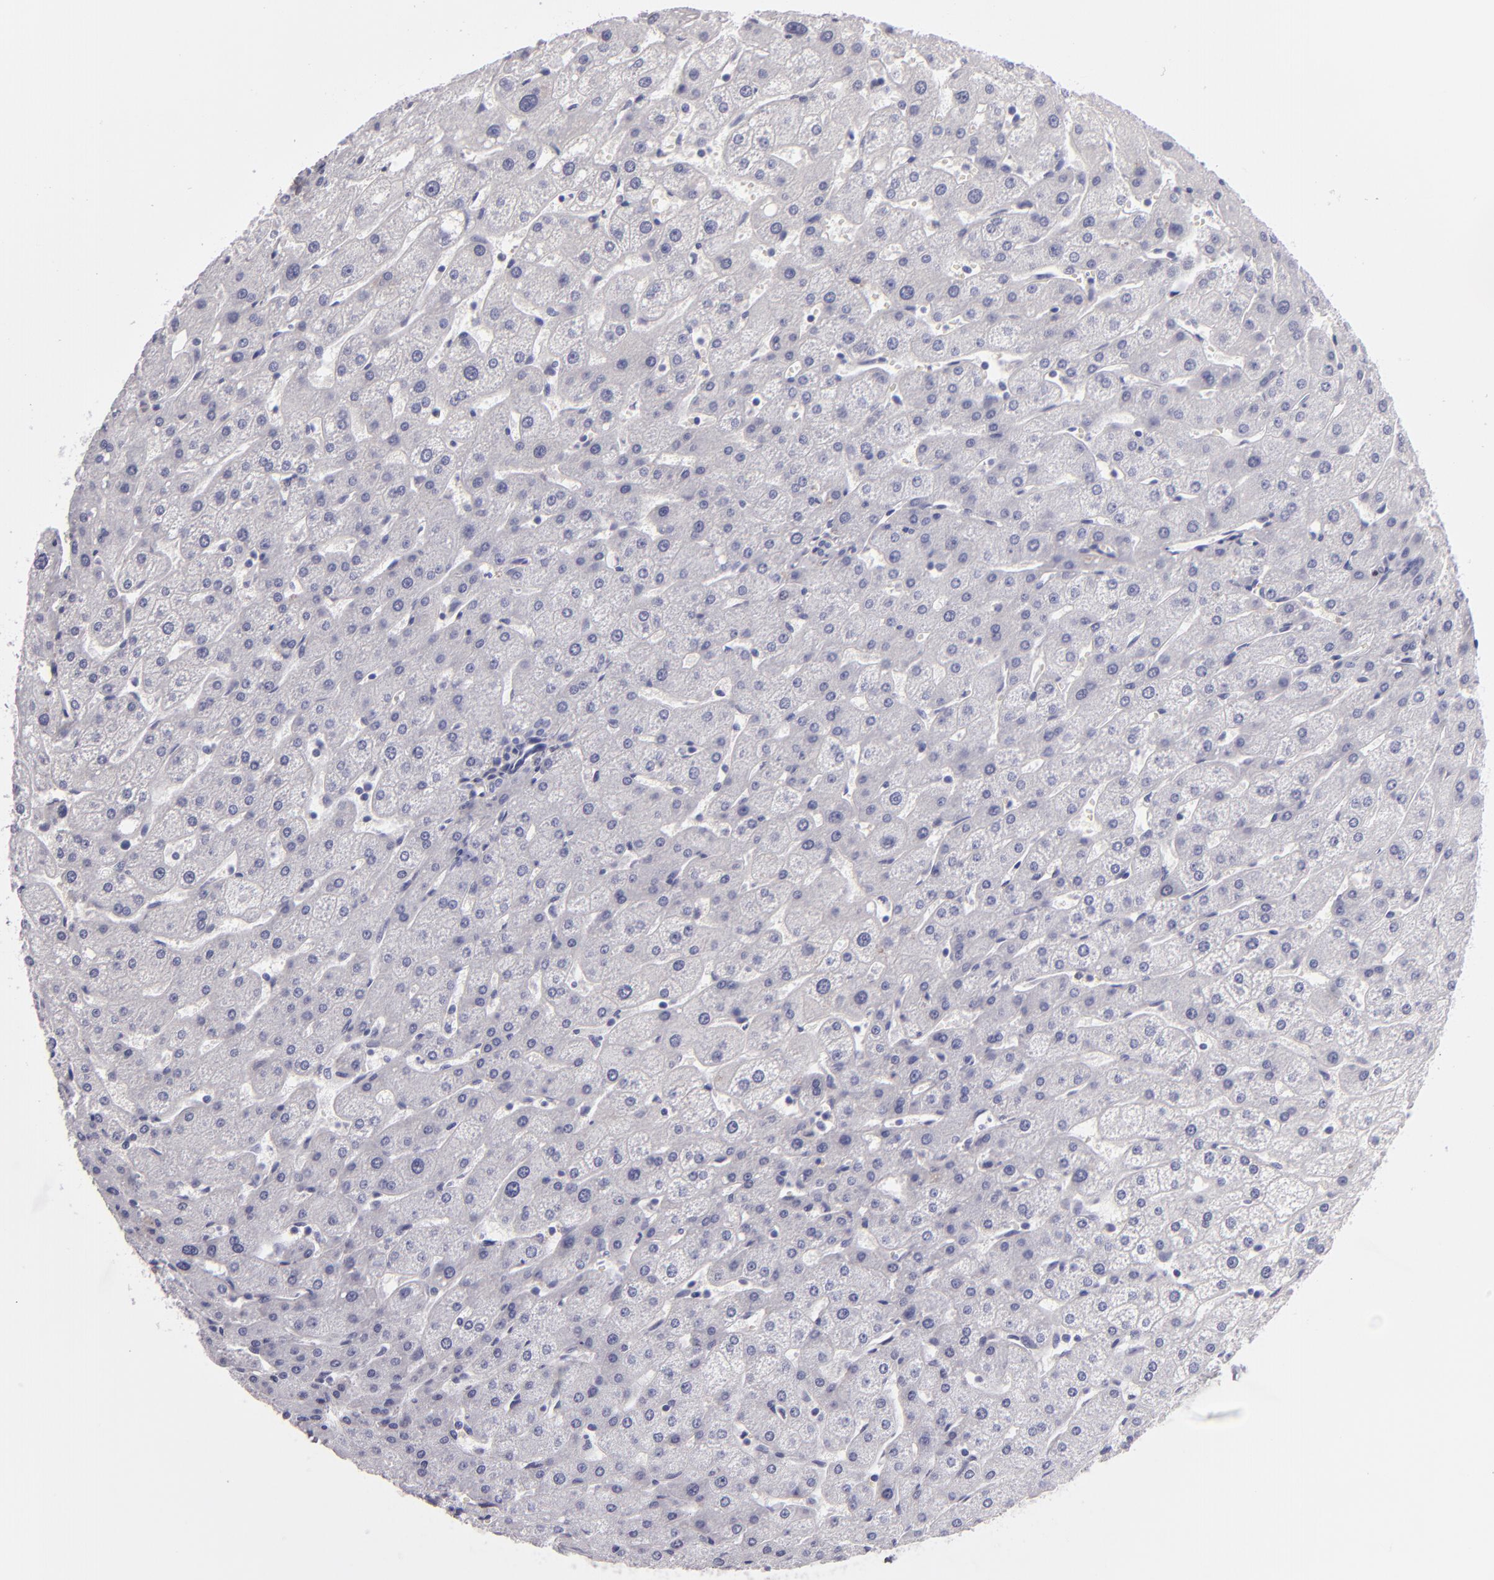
{"staining": {"intensity": "negative", "quantity": "none", "location": "none"}, "tissue": "liver", "cell_type": "Cholangiocytes", "image_type": "normal", "snomed": [{"axis": "morphology", "description": "Normal tissue, NOS"}, {"axis": "topography", "description": "Liver"}], "caption": "This image is of benign liver stained with immunohistochemistry to label a protein in brown with the nuclei are counter-stained blue. There is no staining in cholangiocytes.", "gene": "F13A1", "patient": {"sex": "male", "age": 67}}